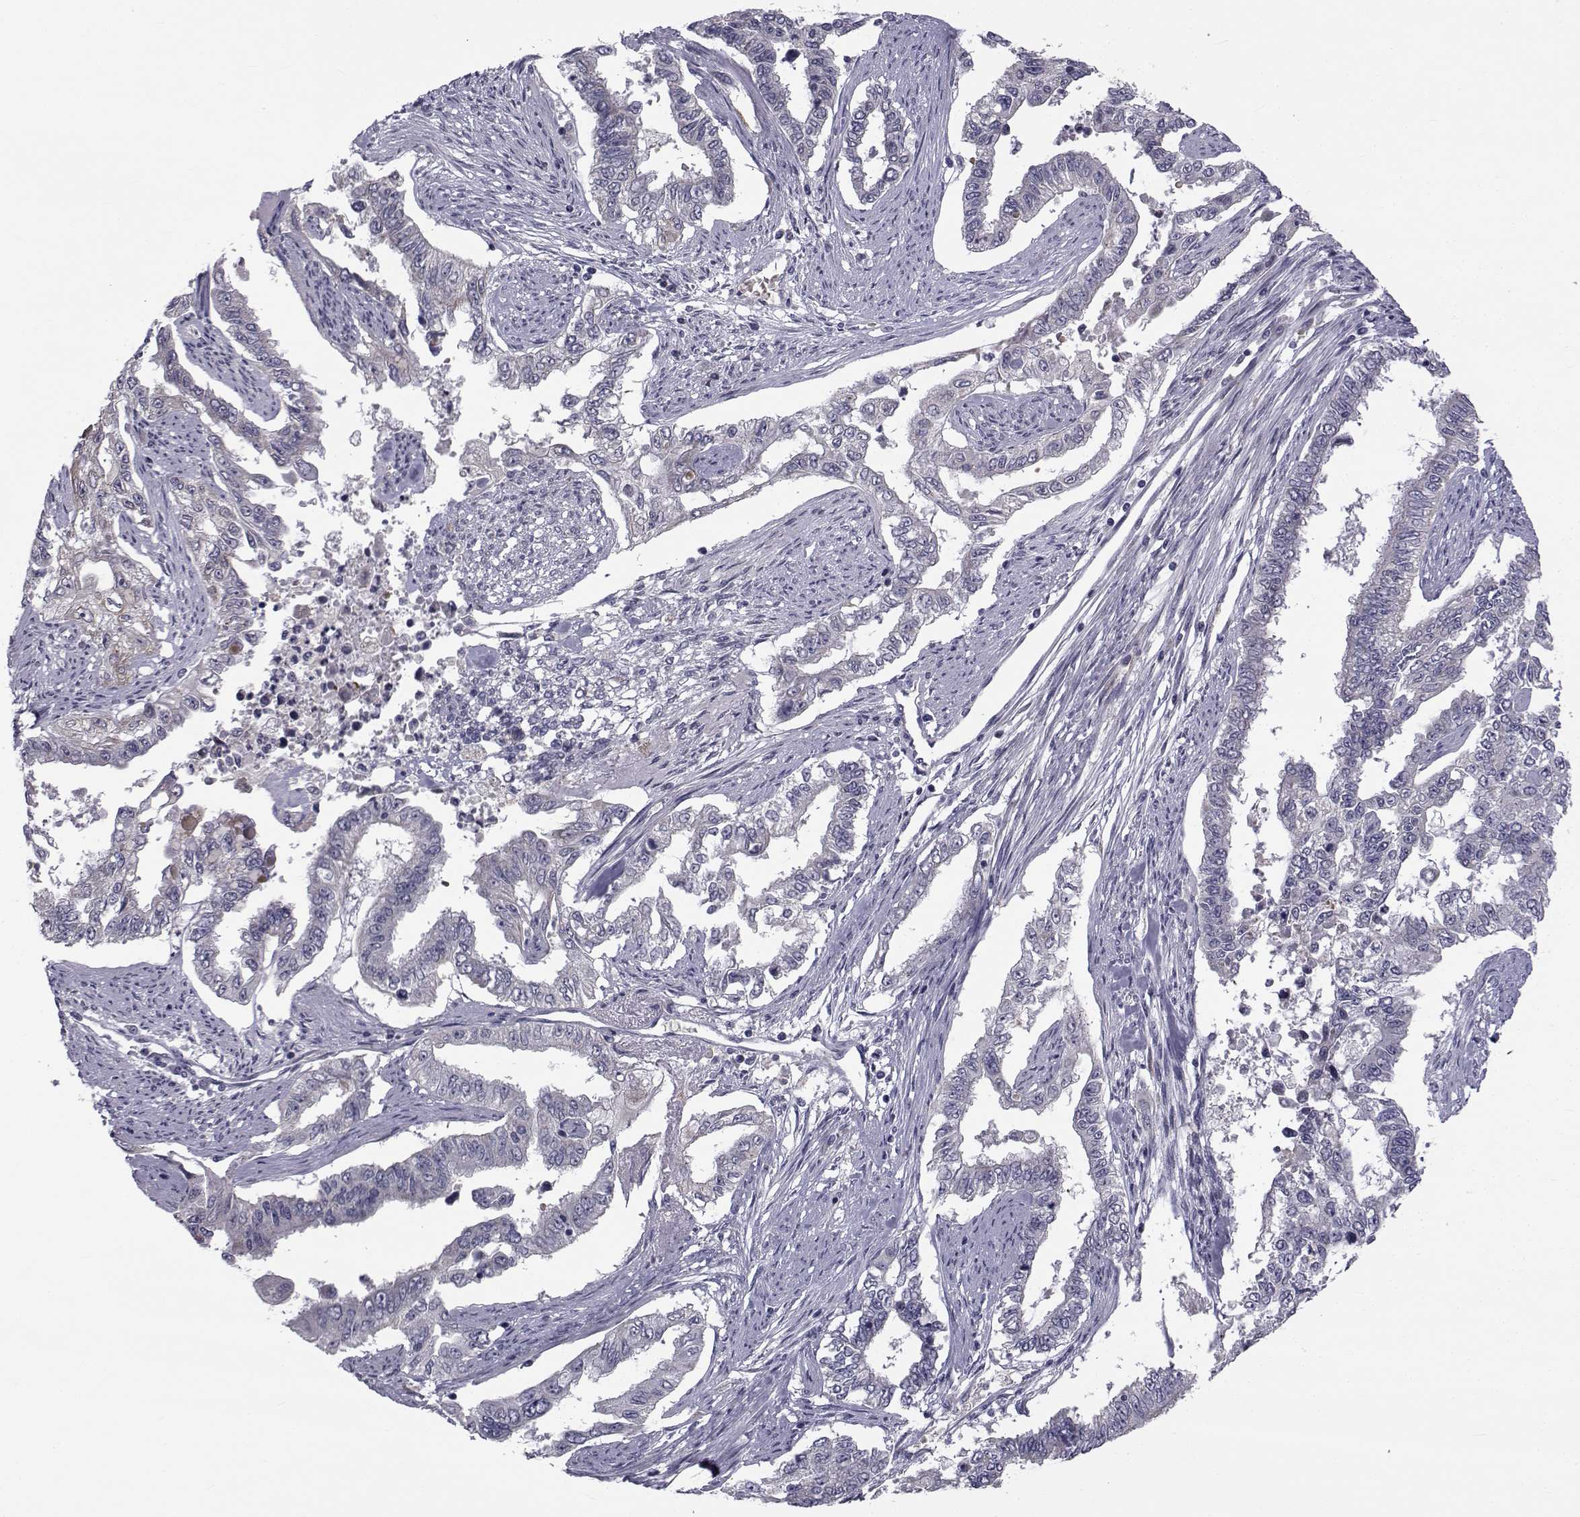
{"staining": {"intensity": "negative", "quantity": "none", "location": "none"}, "tissue": "endometrial cancer", "cell_type": "Tumor cells", "image_type": "cancer", "snomed": [{"axis": "morphology", "description": "Adenocarcinoma, NOS"}, {"axis": "topography", "description": "Uterus"}], "caption": "A high-resolution micrograph shows immunohistochemistry (IHC) staining of endometrial adenocarcinoma, which demonstrates no significant positivity in tumor cells.", "gene": "ANGPT1", "patient": {"sex": "female", "age": 59}}